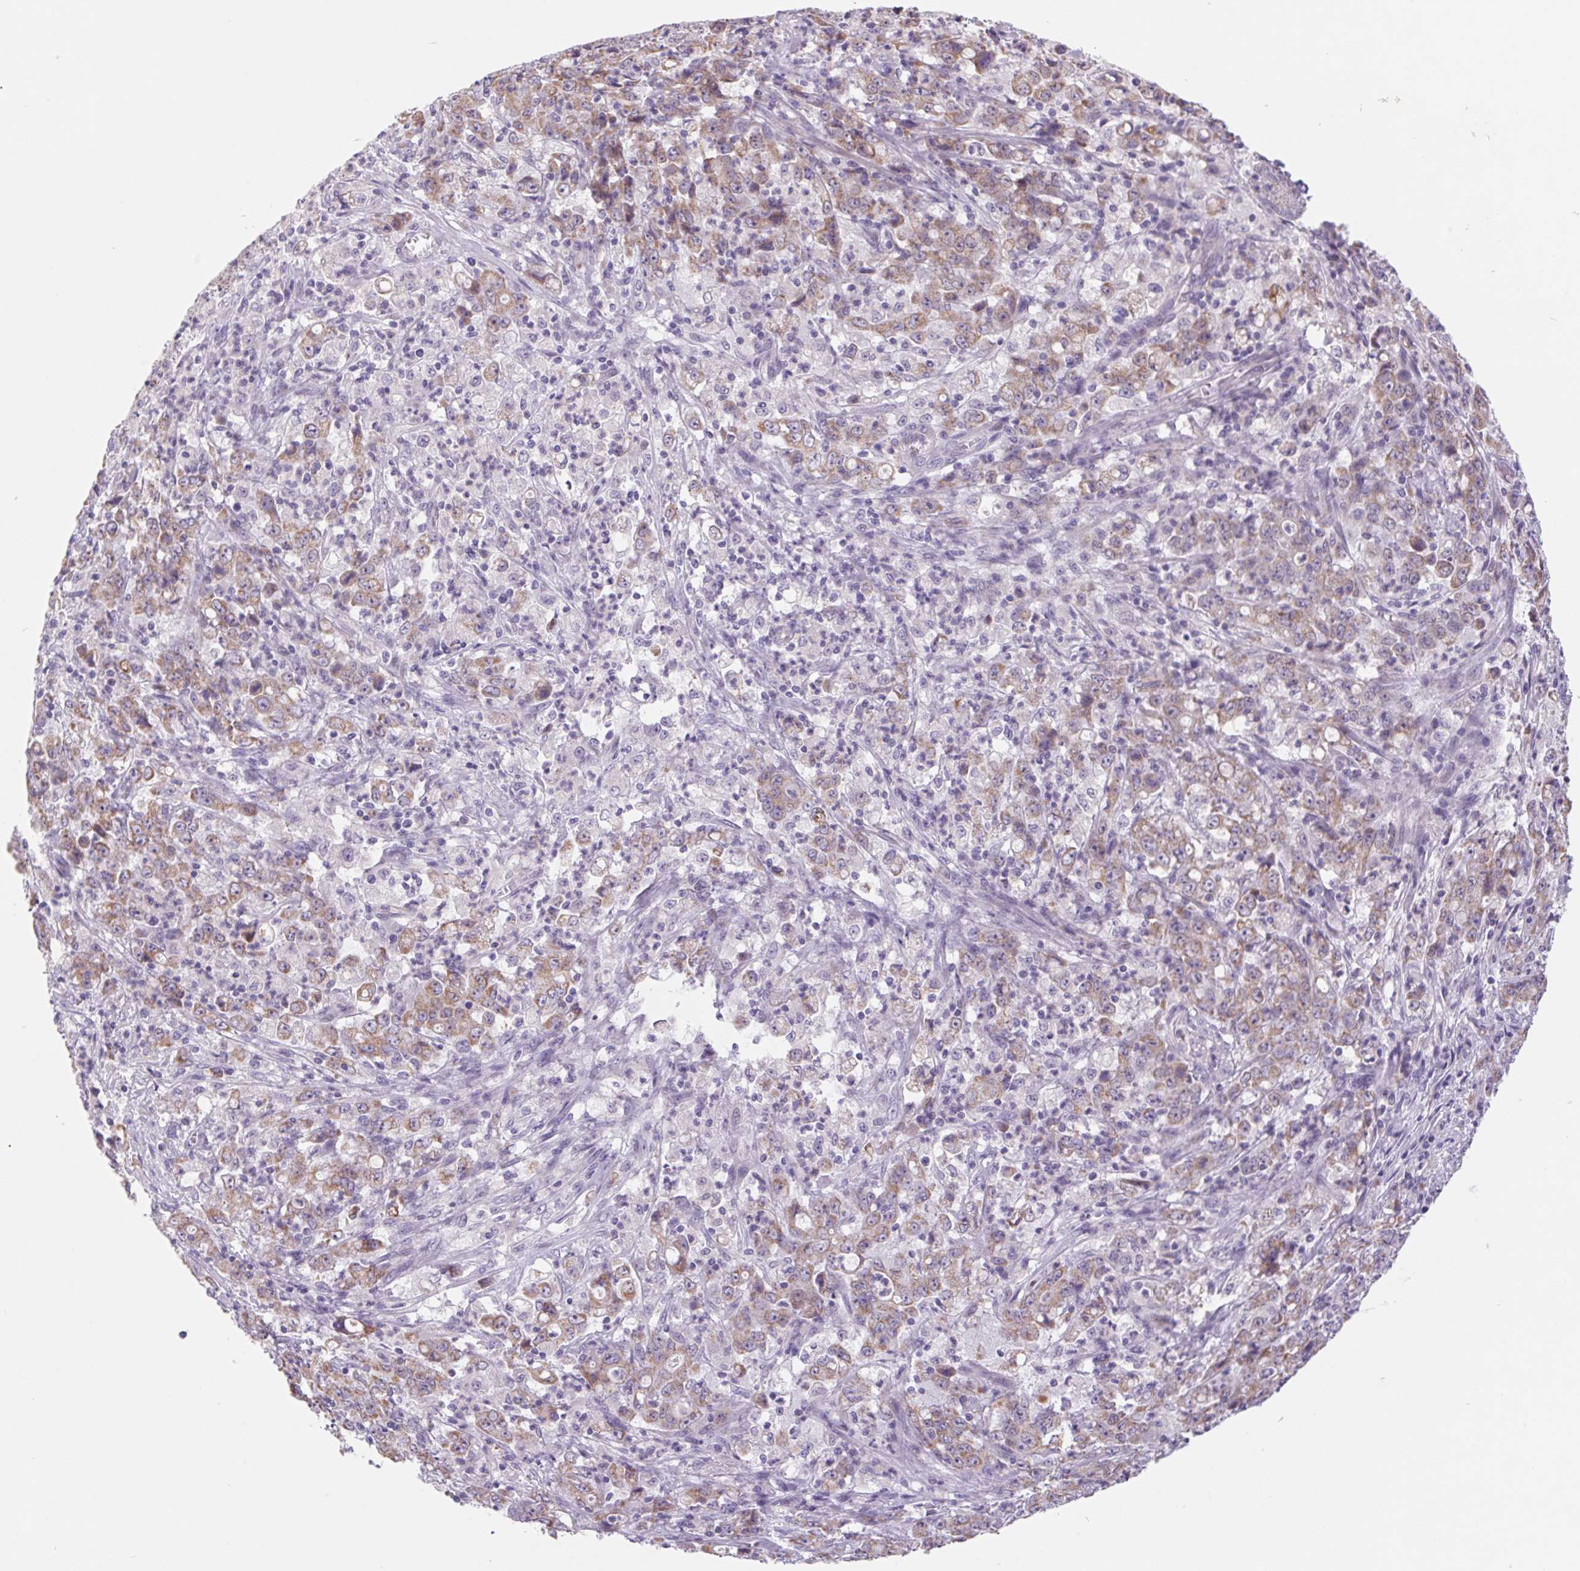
{"staining": {"intensity": "weak", "quantity": ">75%", "location": "cytoplasmic/membranous"}, "tissue": "stomach cancer", "cell_type": "Tumor cells", "image_type": "cancer", "snomed": [{"axis": "morphology", "description": "Adenocarcinoma, NOS"}, {"axis": "topography", "description": "Stomach, lower"}], "caption": "Approximately >75% of tumor cells in human adenocarcinoma (stomach) demonstrate weak cytoplasmic/membranous protein positivity as visualized by brown immunohistochemical staining.", "gene": "DPPA5", "patient": {"sex": "female", "age": 71}}